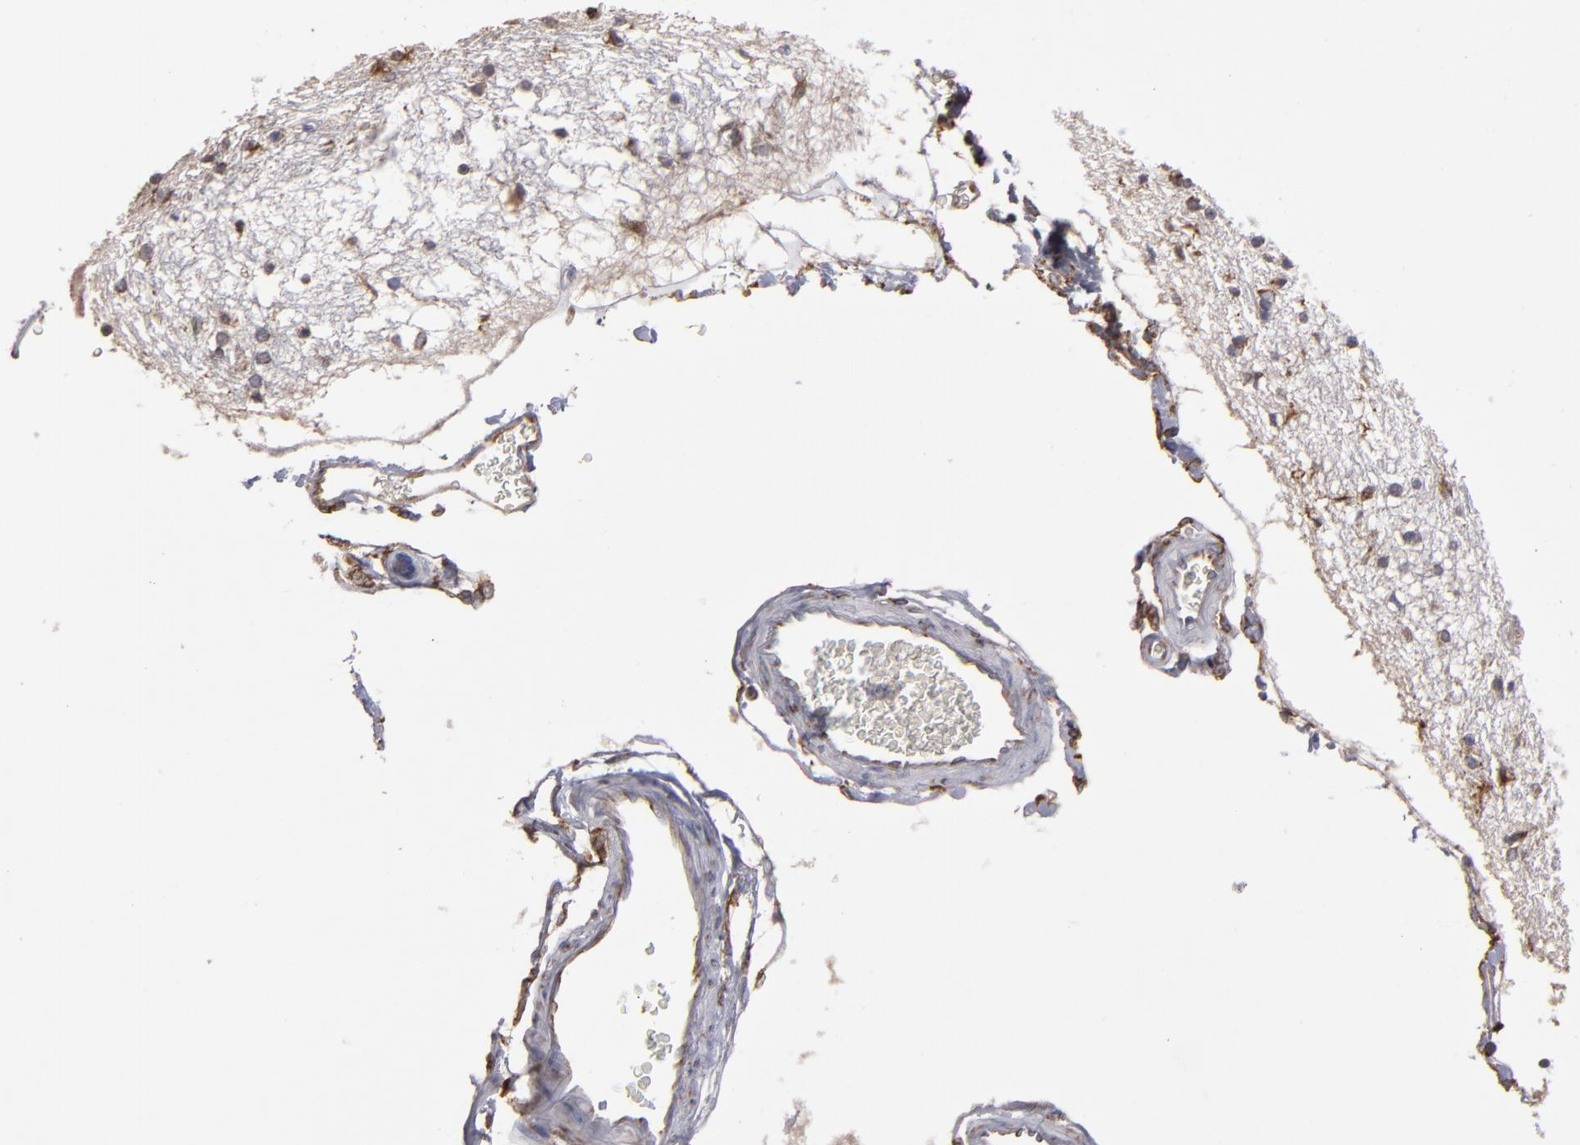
{"staining": {"intensity": "weak", "quantity": "<25%", "location": "cytoplasmic/membranous"}, "tissue": "hippocampus", "cell_type": "Glial cells", "image_type": "normal", "snomed": [{"axis": "morphology", "description": "Normal tissue, NOS"}, {"axis": "topography", "description": "Hippocampus"}], "caption": "Protein analysis of benign hippocampus demonstrates no significant positivity in glial cells. The staining was performed using DAB (3,3'-diaminobenzidine) to visualize the protein expression in brown, while the nuclei were stained in blue with hematoxylin (Magnification: 20x).", "gene": "SND1", "patient": {"sex": "female", "age": 54}}